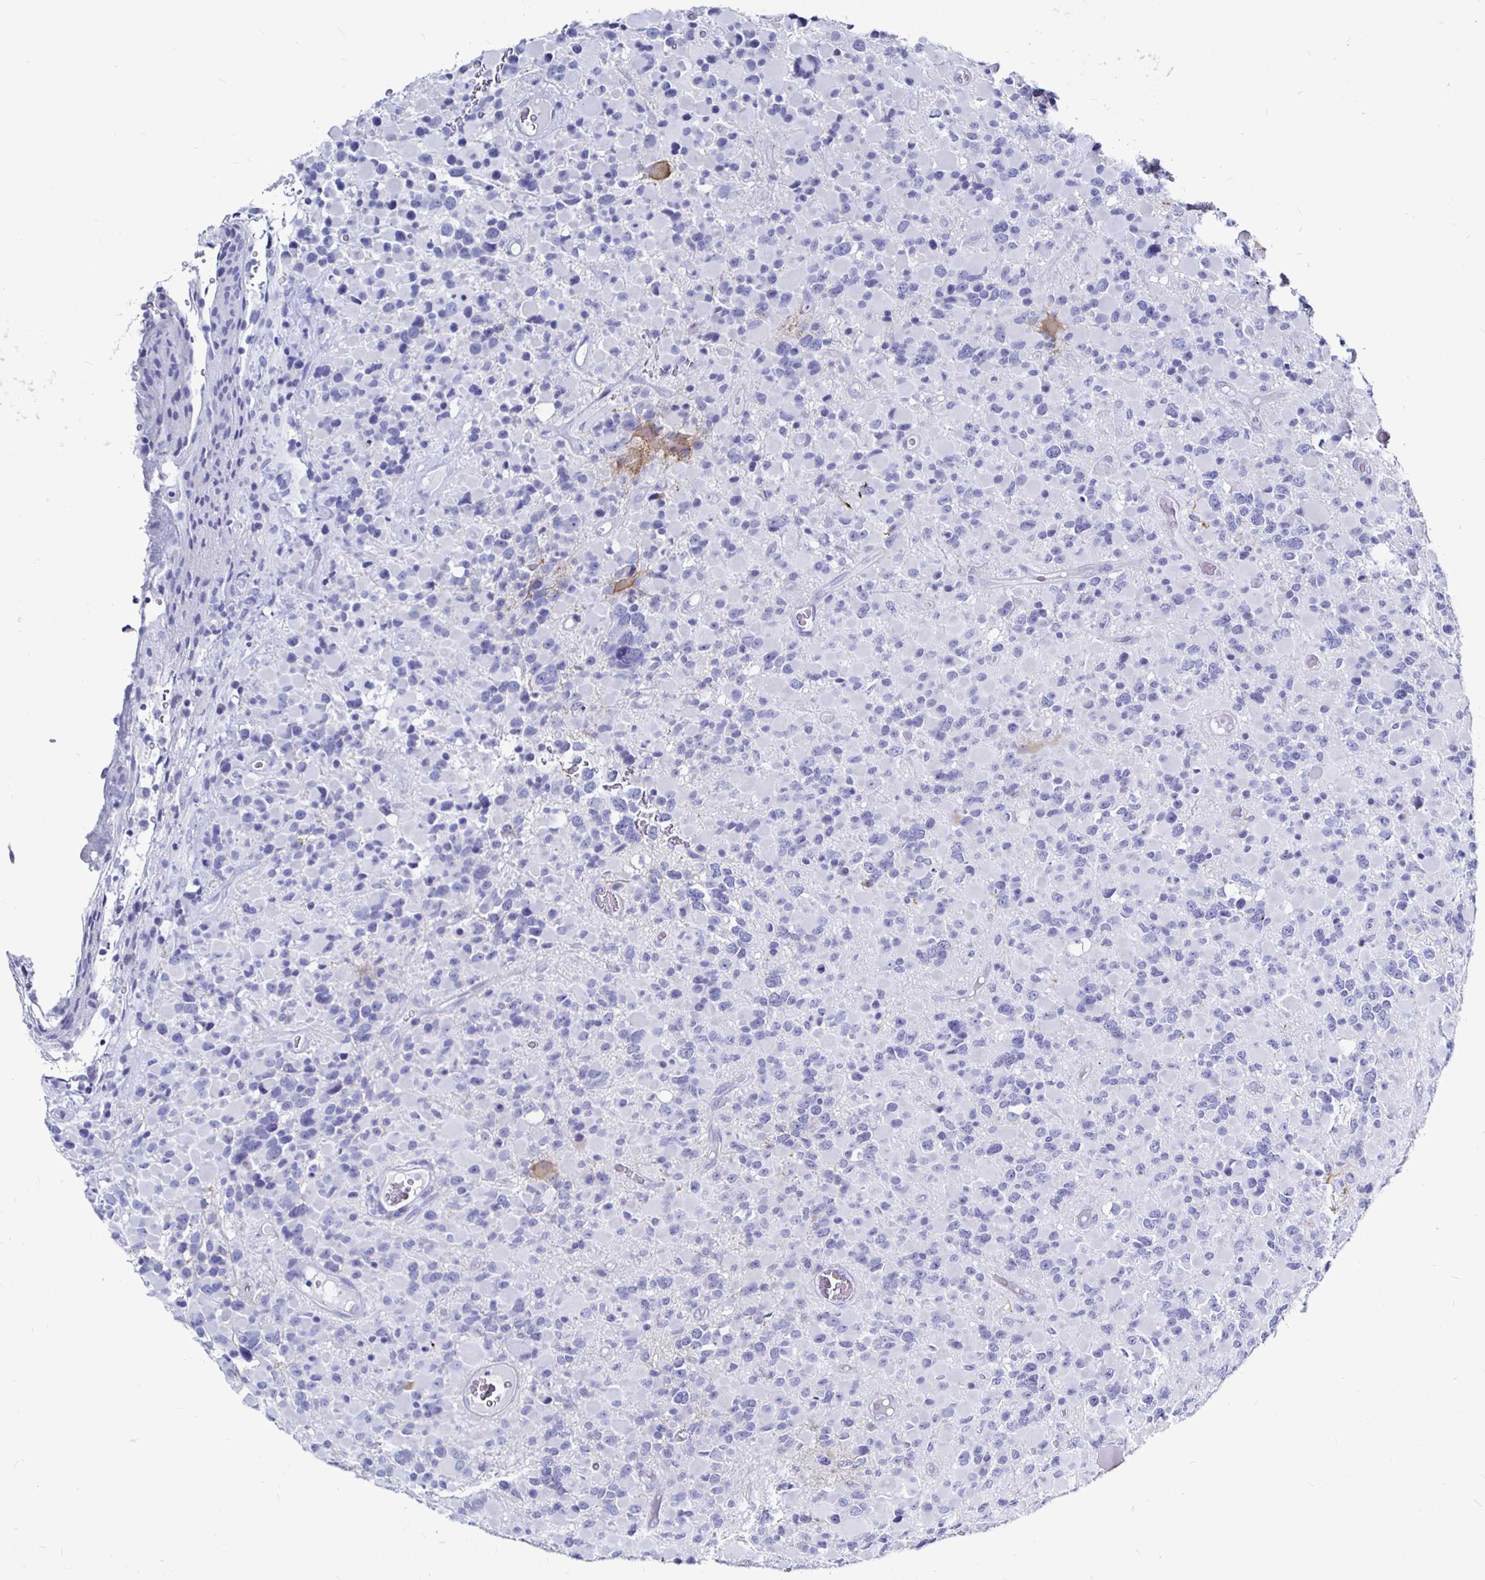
{"staining": {"intensity": "negative", "quantity": "none", "location": "none"}, "tissue": "glioma", "cell_type": "Tumor cells", "image_type": "cancer", "snomed": [{"axis": "morphology", "description": "Glioma, malignant, High grade"}, {"axis": "topography", "description": "Brain"}], "caption": "Immunohistochemistry (IHC) photomicrograph of glioma stained for a protein (brown), which reveals no staining in tumor cells.", "gene": "LUZP4", "patient": {"sex": "female", "age": 40}}